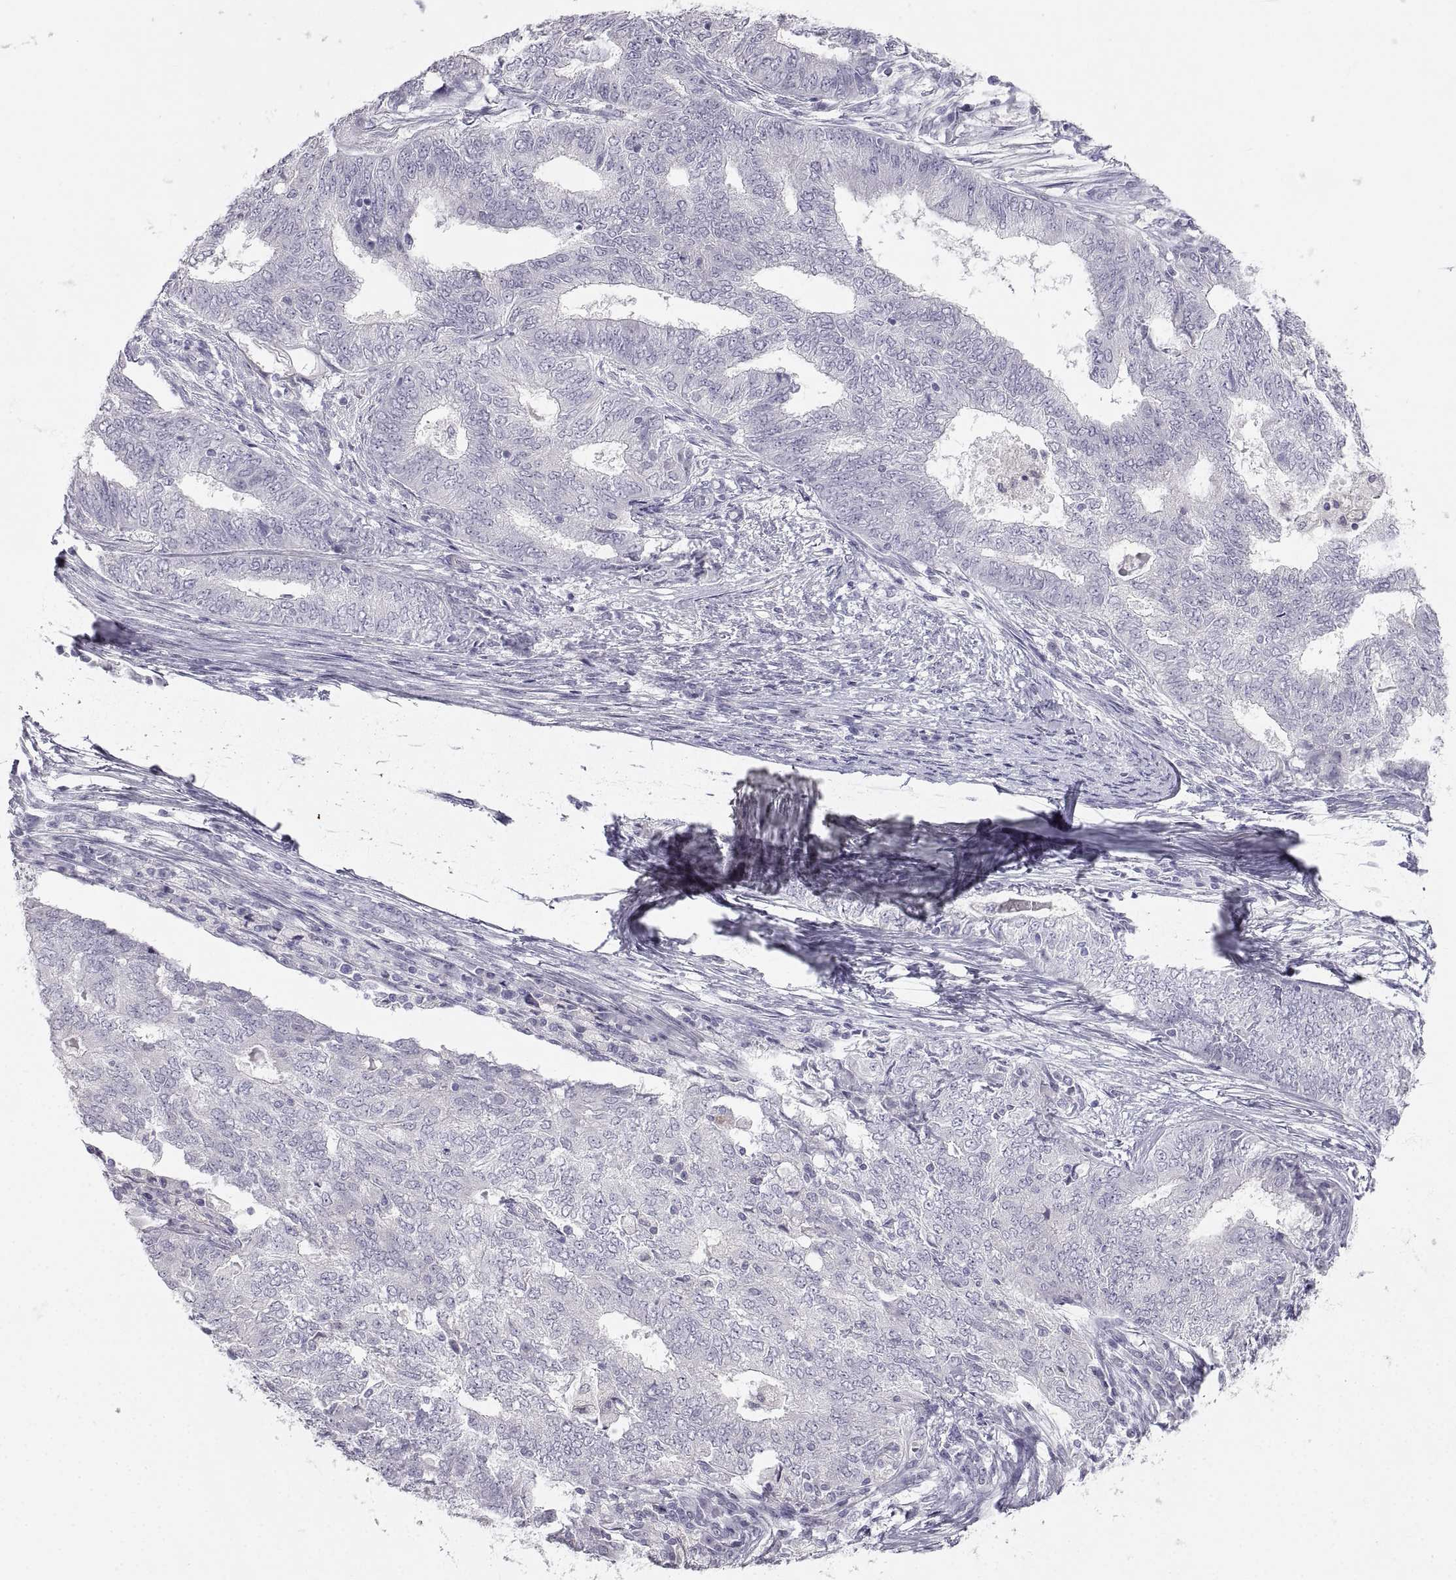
{"staining": {"intensity": "negative", "quantity": "none", "location": "none"}, "tissue": "endometrial cancer", "cell_type": "Tumor cells", "image_type": "cancer", "snomed": [{"axis": "morphology", "description": "Adenocarcinoma, NOS"}, {"axis": "topography", "description": "Endometrium"}], "caption": "A high-resolution photomicrograph shows IHC staining of endometrial cancer, which shows no significant staining in tumor cells.", "gene": "ZNF185", "patient": {"sex": "female", "age": 62}}